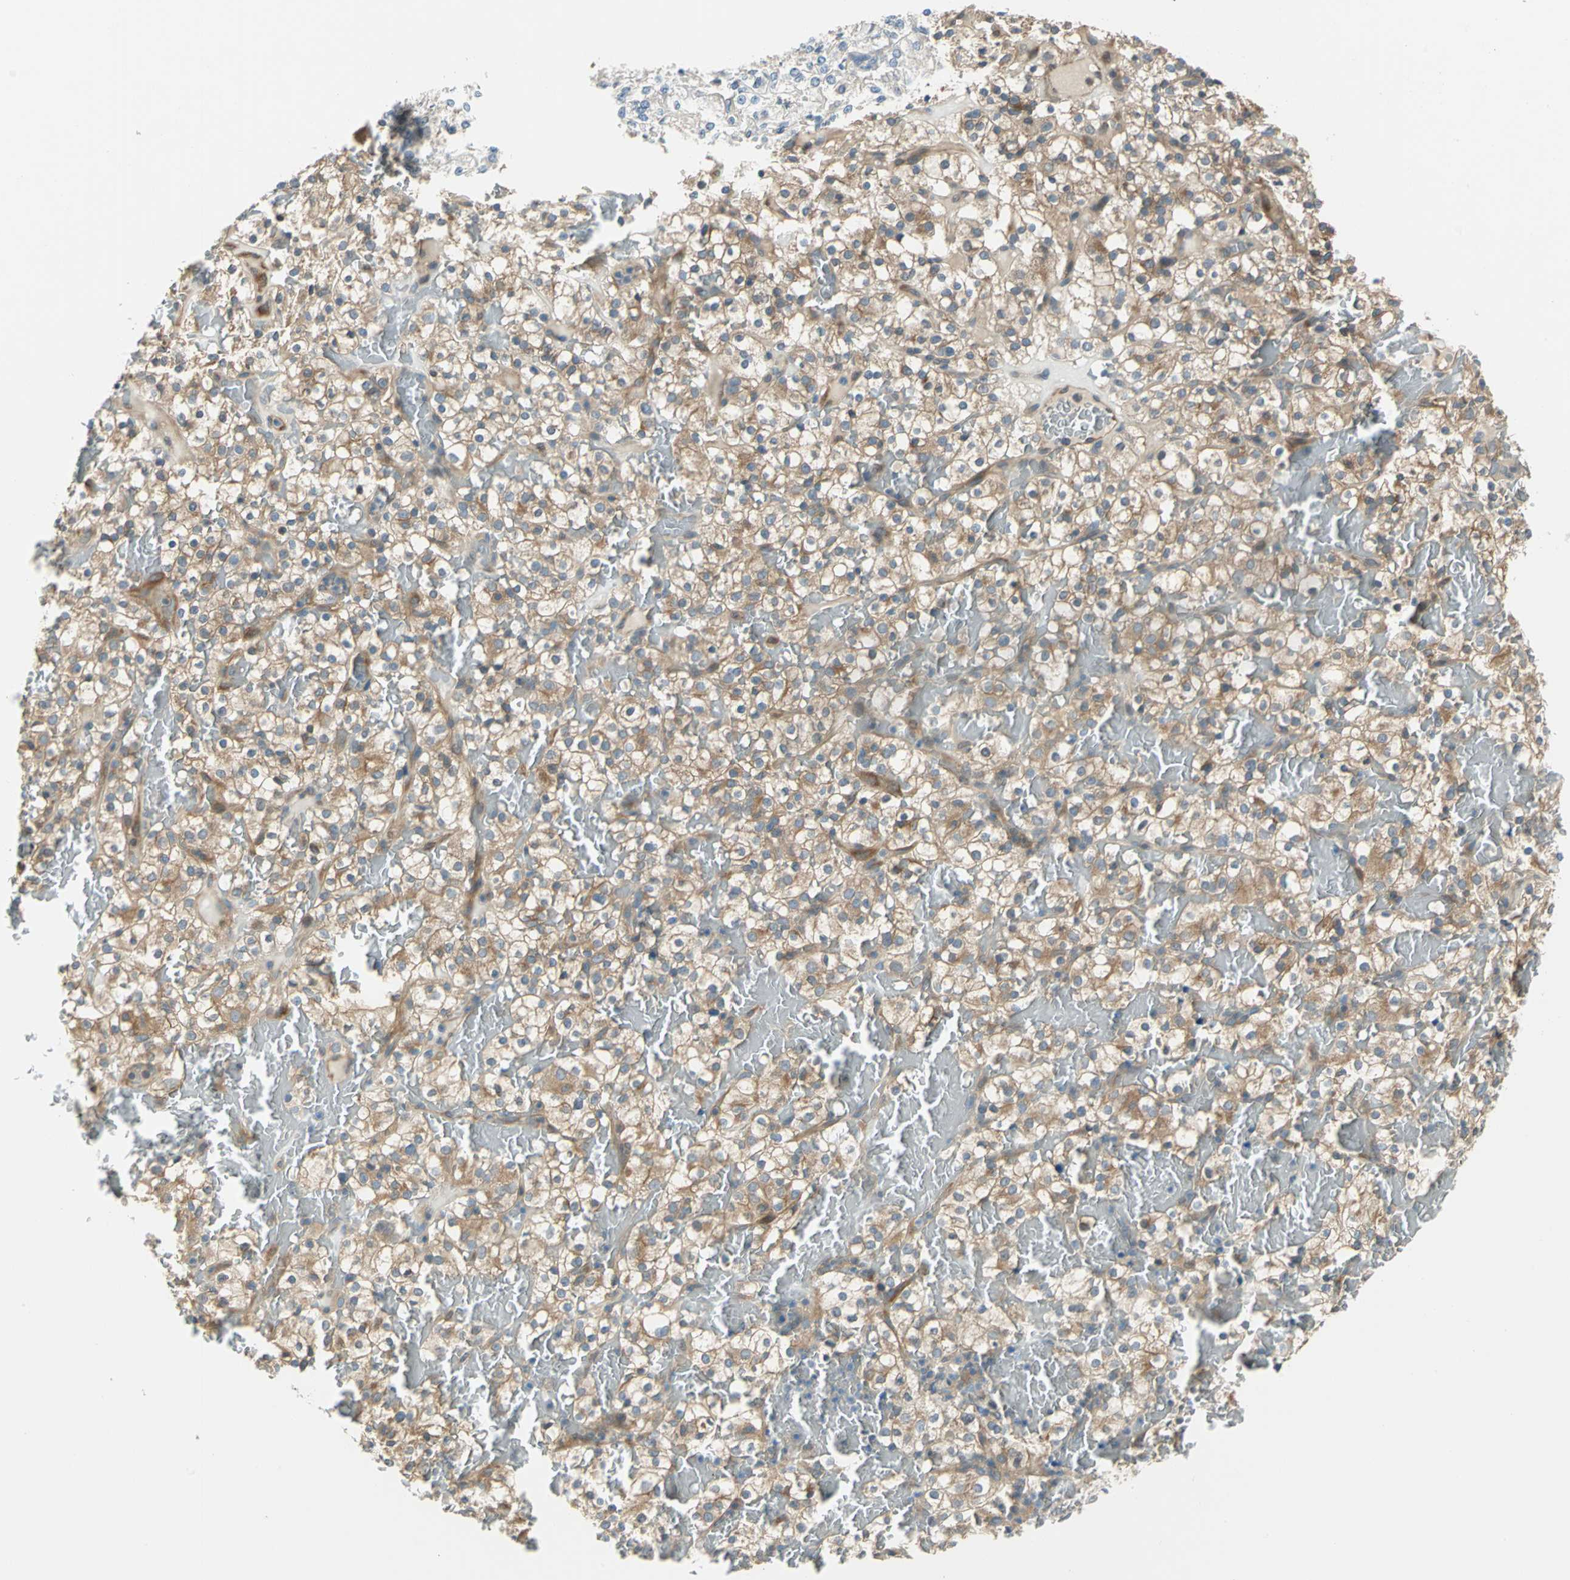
{"staining": {"intensity": "weak", "quantity": ">75%", "location": "cytoplasmic/membranous"}, "tissue": "renal cancer", "cell_type": "Tumor cells", "image_type": "cancer", "snomed": [{"axis": "morphology", "description": "Normal tissue, NOS"}, {"axis": "morphology", "description": "Adenocarcinoma, NOS"}, {"axis": "topography", "description": "Kidney"}], "caption": "Immunohistochemistry (IHC) photomicrograph of renal cancer (adenocarcinoma) stained for a protein (brown), which shows low levels of weak cytoplasmic/membranous positivity in approximately >75% of tumor cells.", "gene": "PRKAA1", "patient": {"sex": "female", "age": 72}}